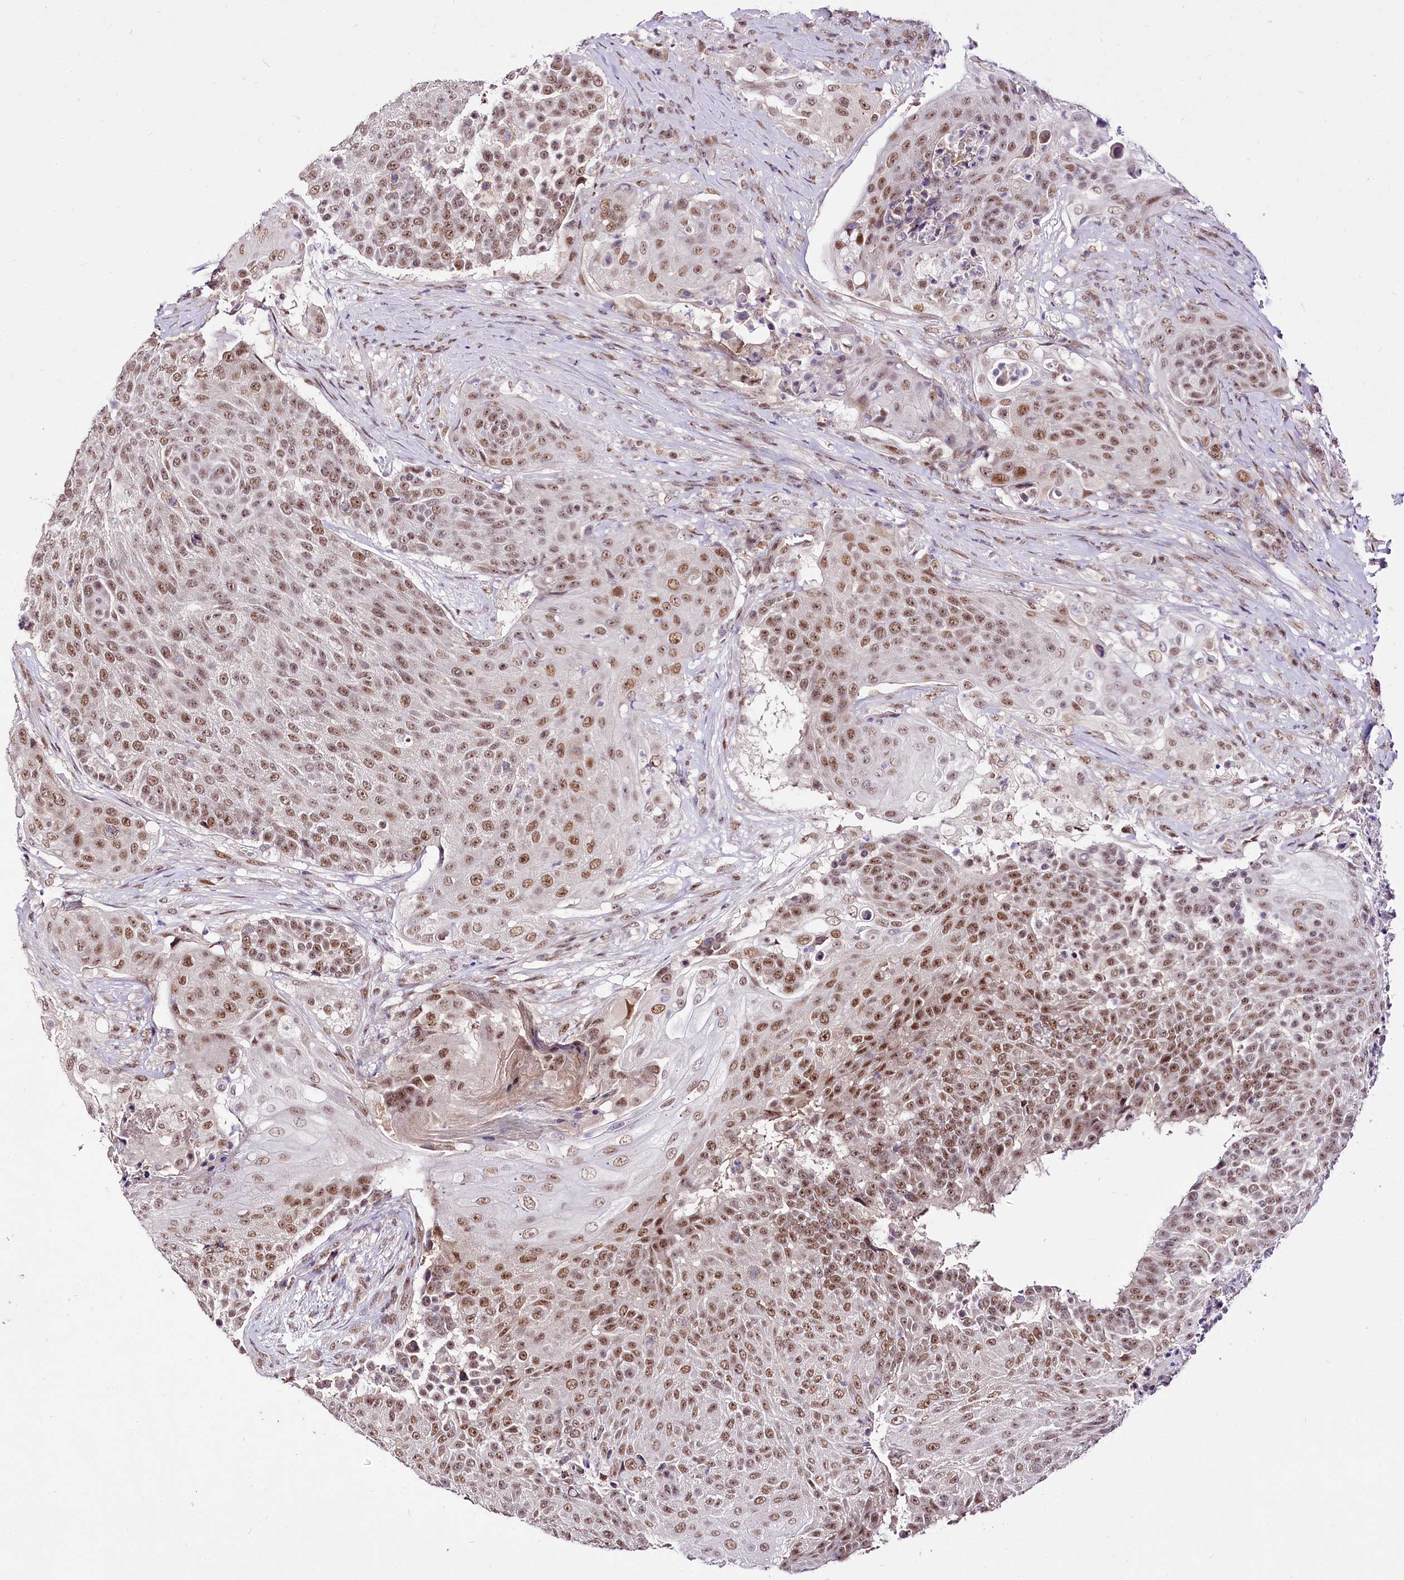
{"staining": {"intensity": "moderate", "quantity": ">75%", "location": "nuclear"}, "tissue": "urothelial cancer", "cell_type": "Tumor cells", "image_type": "cancer", "snomed": [{"axis": "morphology", "description": "Urothelial carcinoma, High grade"}, {"axis": "topography", "description": "Urinary bladder"}], "caption": "Protein staining by immunohistochemistry shows moderate nuclear staining in approximately >75% of tumor cells in urothelial carcinoma (high-grade).", "gene": "POLA2", "patient": {"sex": "female", "age": 63}}